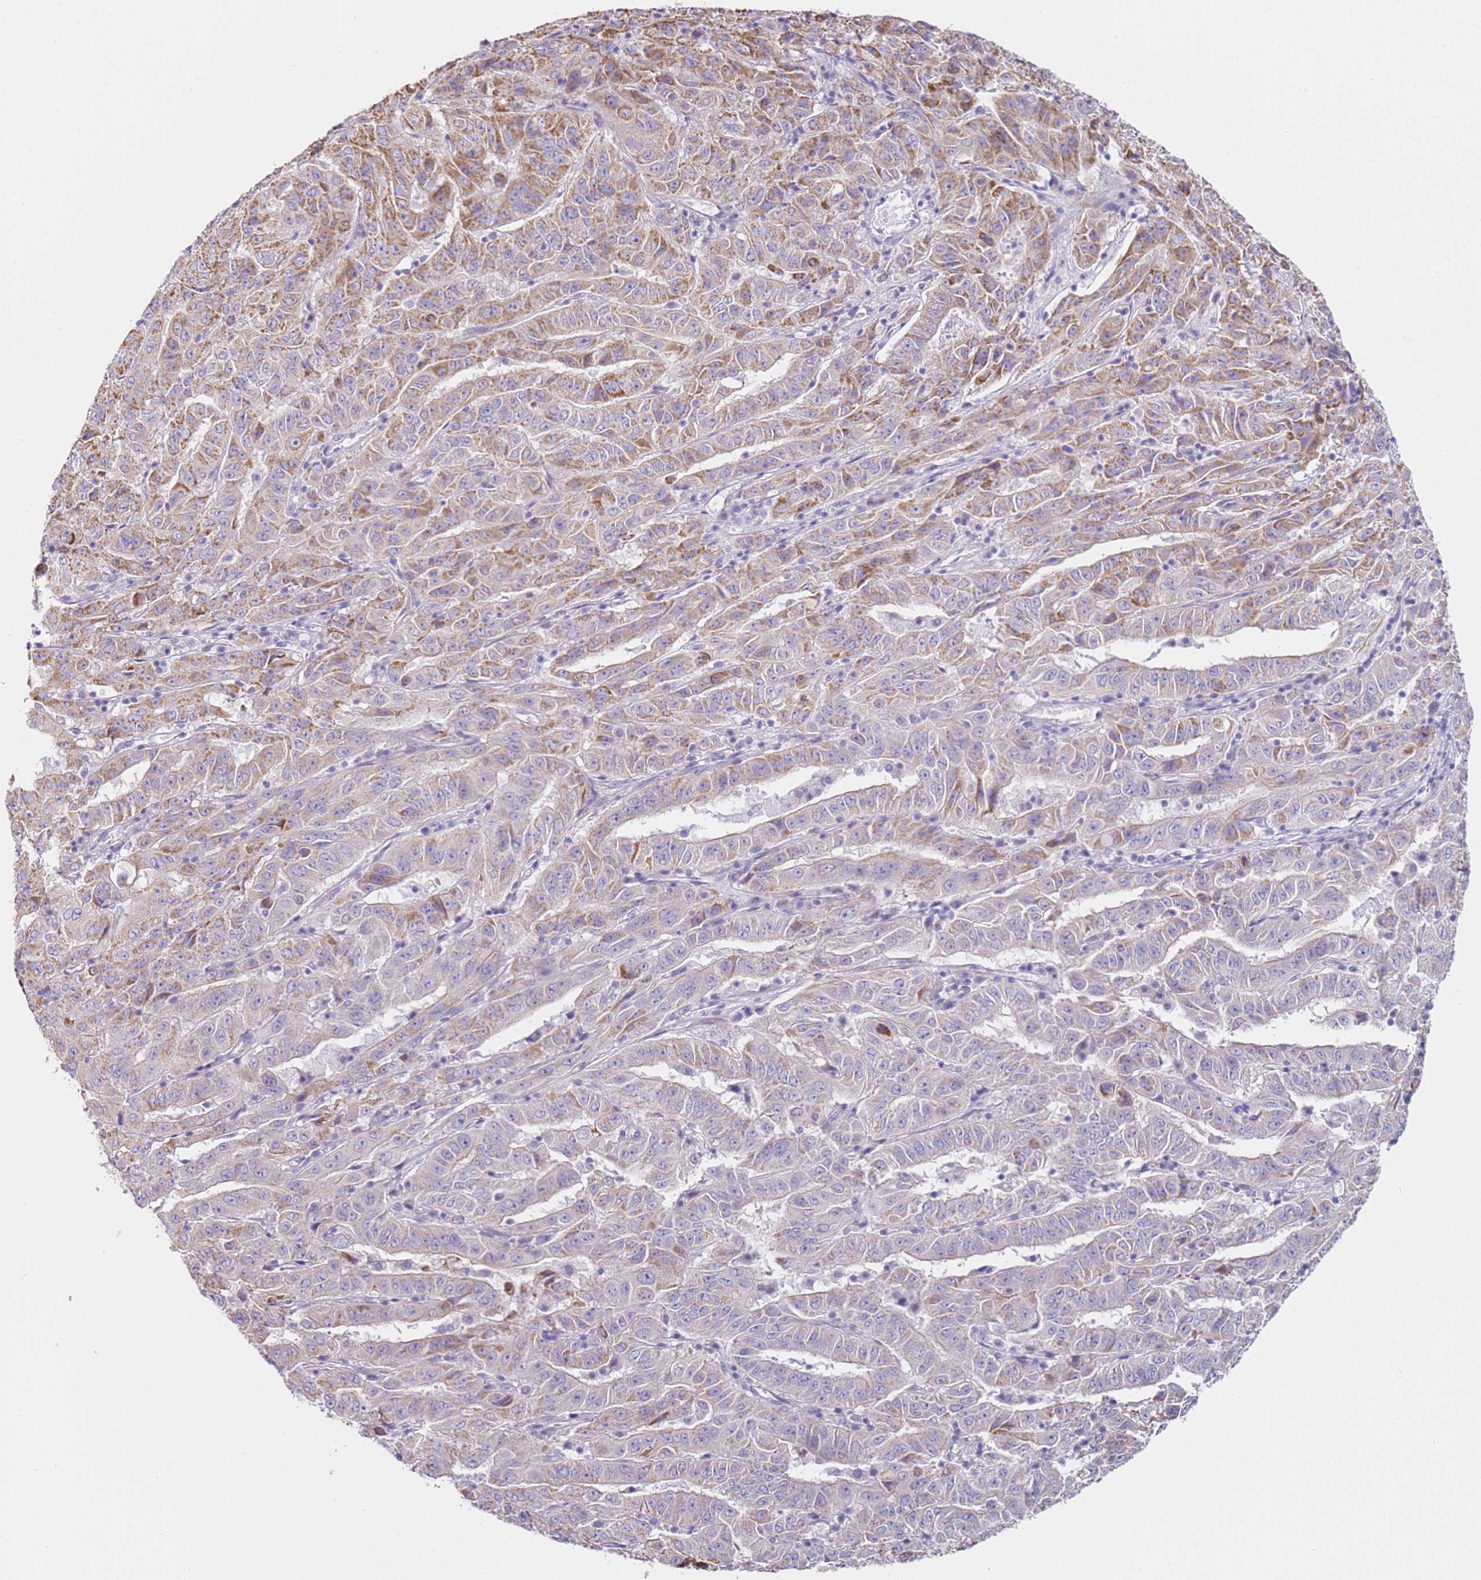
{"staining": {"intensity": "moderate", "quantity": "25%-75%", "location": "cytoplasmic/membranous"}, "tissue": "pancreatic cancer", "cell_type": "Tumor cells", "image_type": "cancer", "snomed": [{"axis": "morphology", "description": "Adenocarcinoma, NOS"}, {"axis": "topography", "description": "Pancreas"}], "caption": "A brown stain shows moderate cytoplasmic/membranous staining of a protein in pancreatic adenocarcinoma tumor cells.", "gene": "ALS2", "patient": {"sex": "male", "age": 63}}